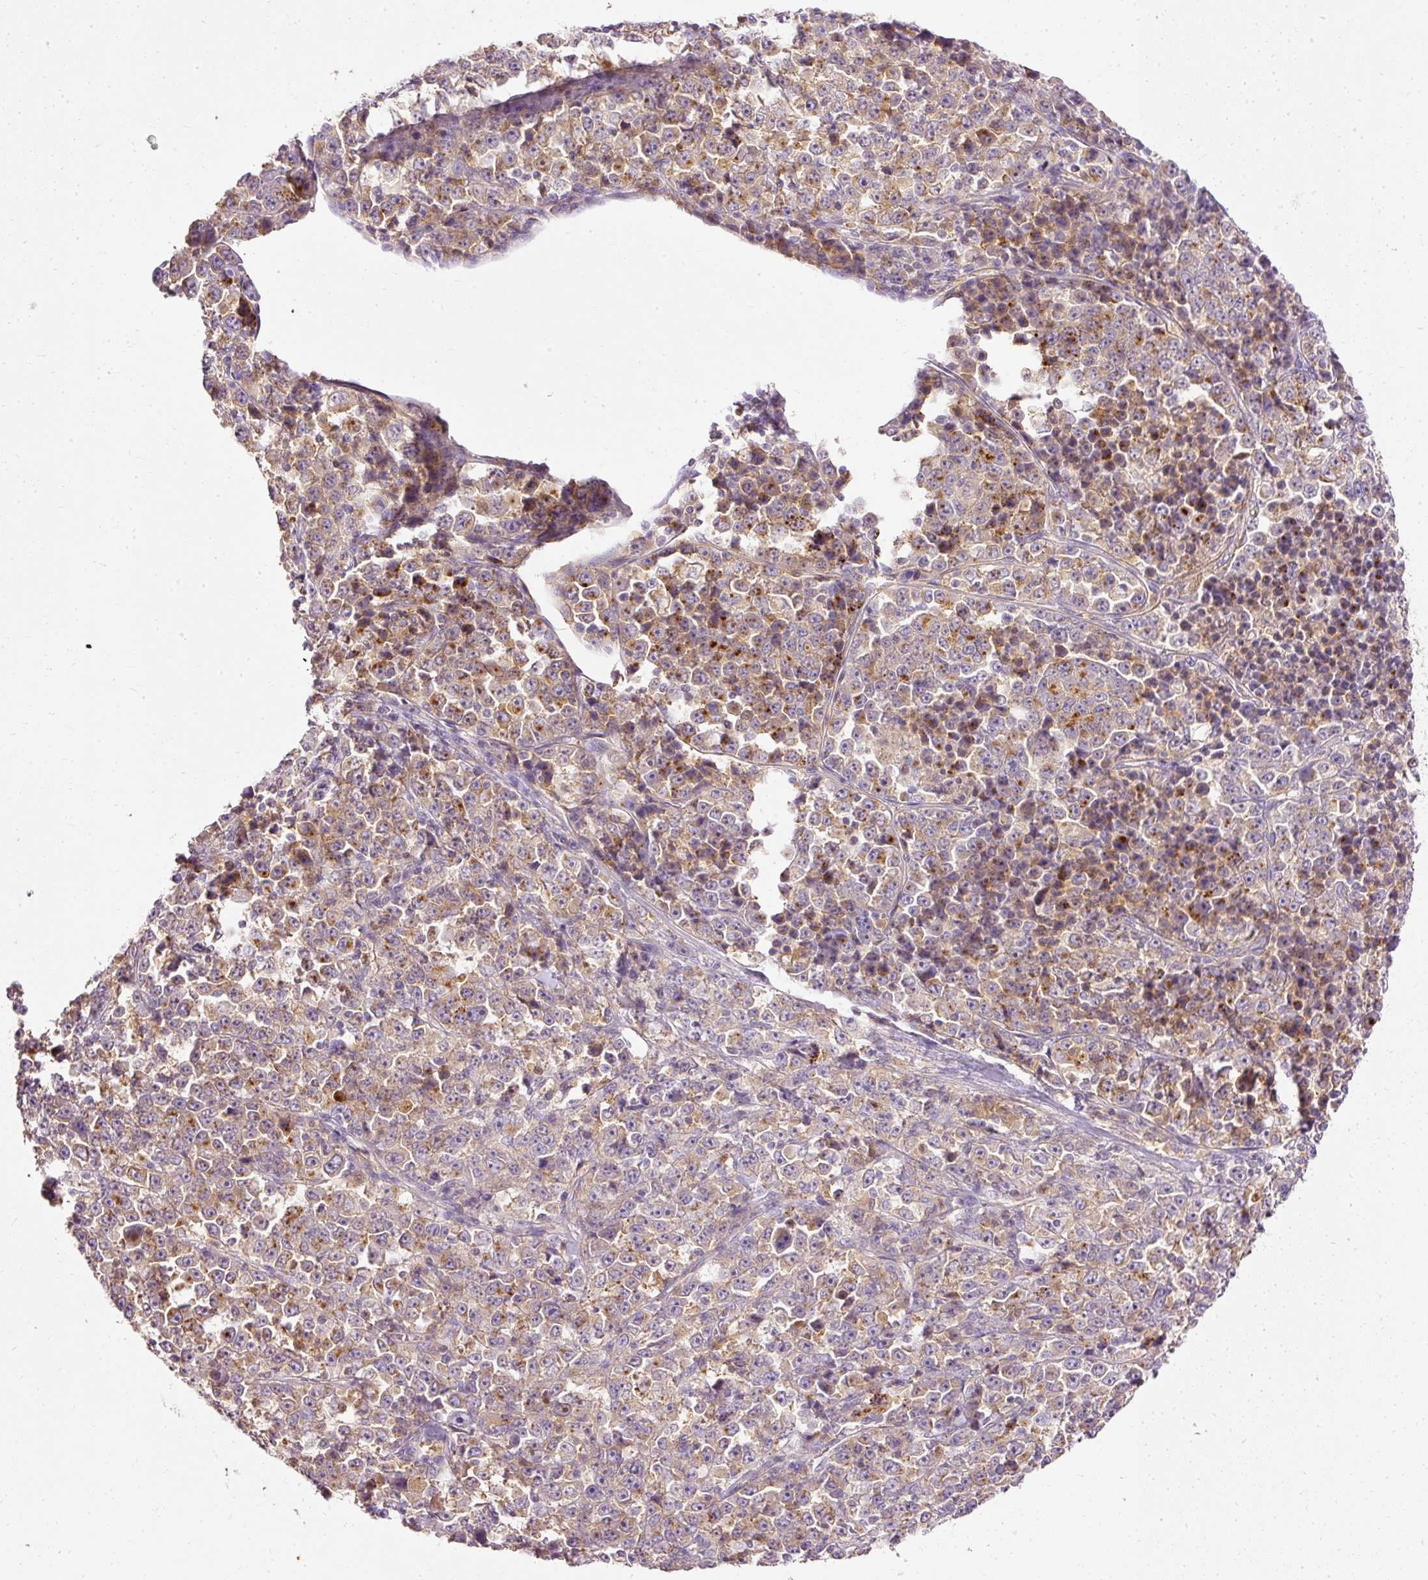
{"staining": {"intensity": "moderate", "quantity": "25%-75%", "location": "cytoplasmic/membranous"}, "tissue": "stomach cancer", "cell_type": "Tumor cells", "image_type": "cancer", "snomed": [{"axis": "morphology", "description": "Normal tissue, NOS"}, {"axis": "morphology", "description": "Adenocarcinoma, NOS"}, {"axis": "topography", "description": "Stomach, upper"}, {"axis": "topography", "description": "Stomach"}], "caption": "IHC micrograph of stomach adenocarcinoma stained for a protein (brown), which shows medium levels of moderate cytoplasmic/membranous expression in approximately 25%-75% of tumor cells.", "gene": "ARMH3", "patient": {"sex": "male", "age": 59}}